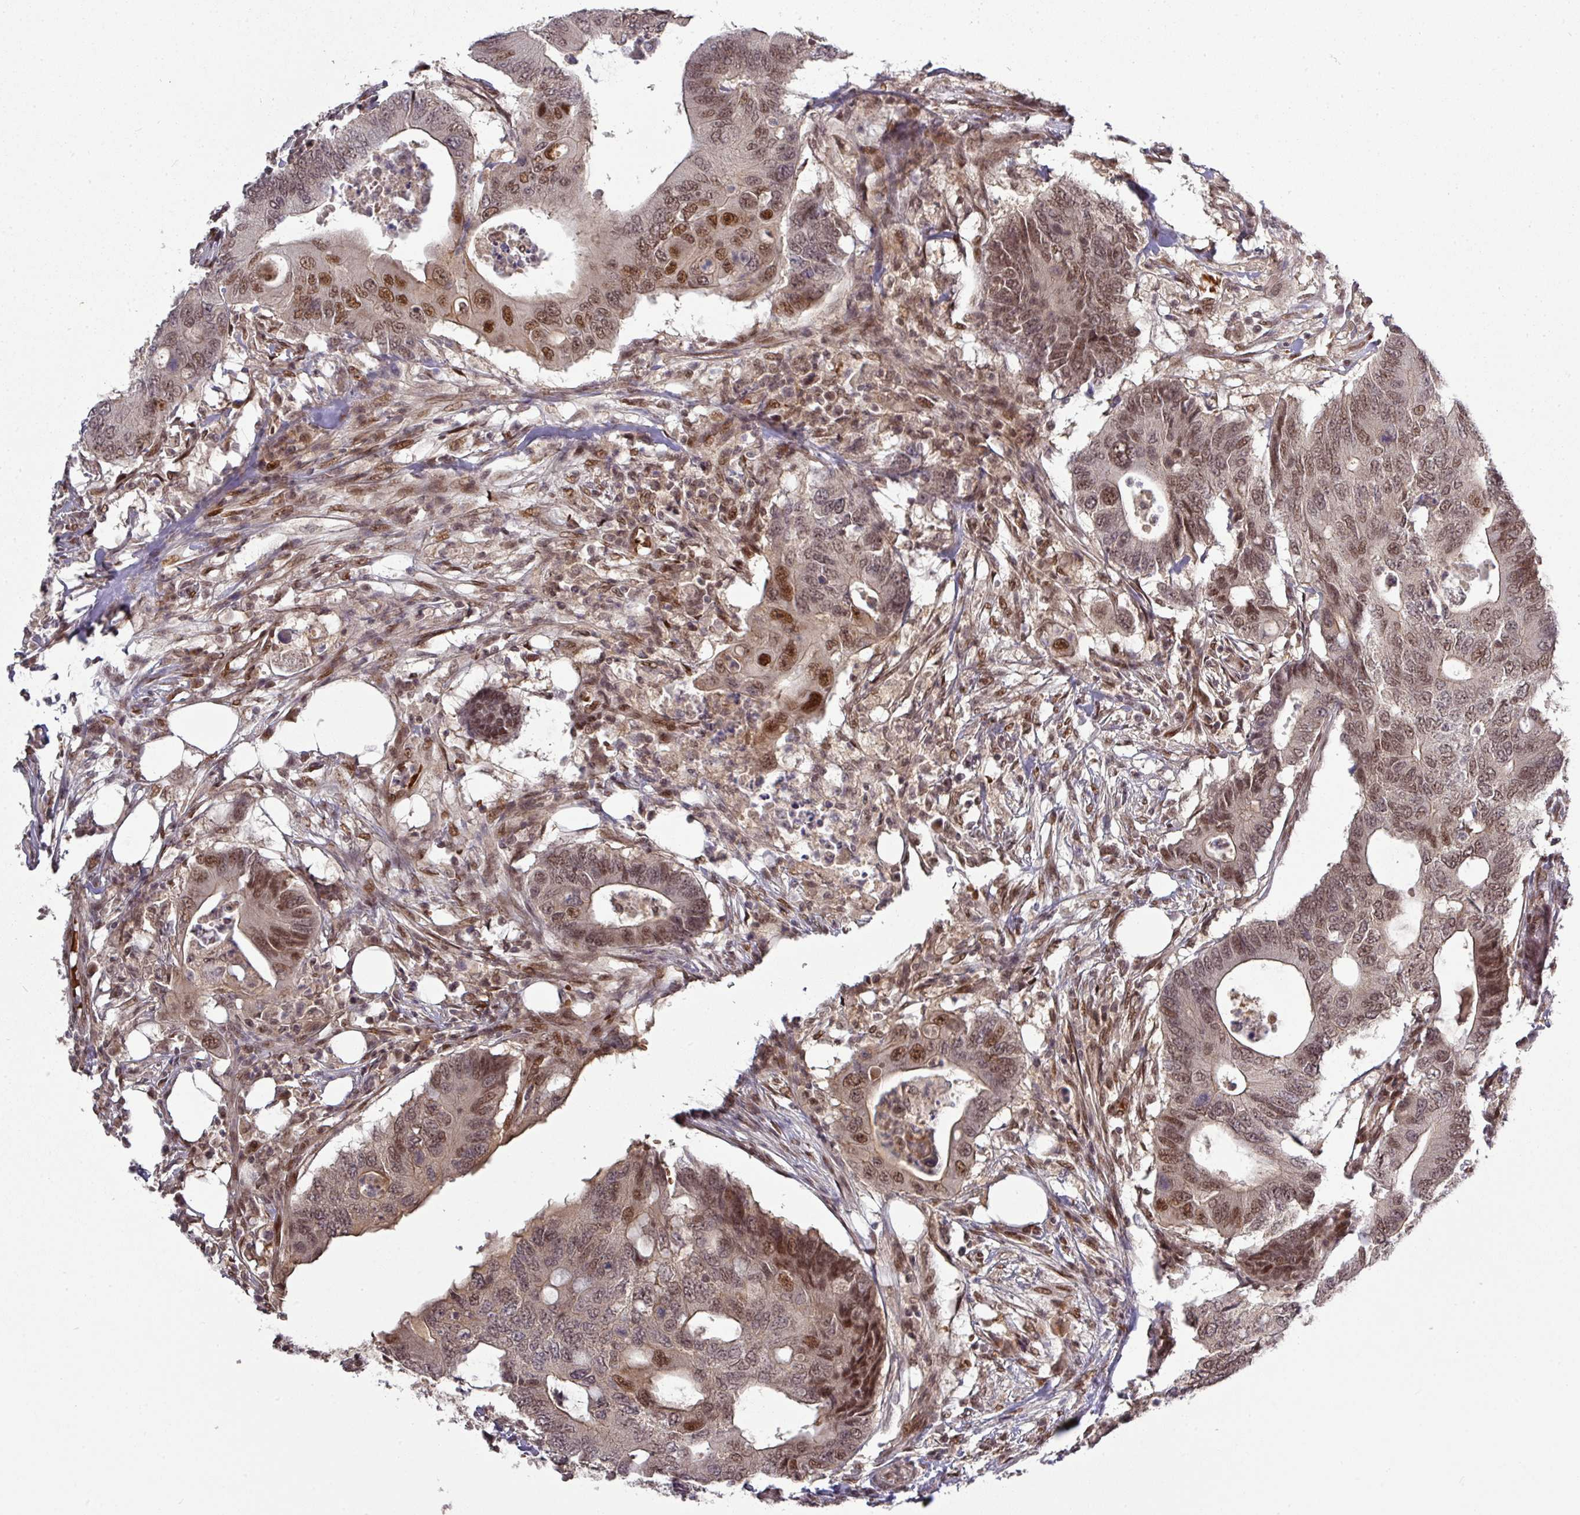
{"staining": {"intensity": "moderate", "quantity": ">75%", "location": "cytoplasmic/membranous,nuclear"}, "tissue": "colorectal cancer", "cell_type": "Tumor cells", "image_type": "cancer", "snomed": [{"axis": "morphology", "description": "Adenocarcinoma, NOS"}, {"axis": "topography", "description": "Colon"}], "caption": "Immunohistochemical staining of colorectal adenocarcinoma displays medium levels of moderate cytoplasmic/membranous and nuclear protein positivity in approximately >75% of tumor cells. (Stains: DAB in brown, nuclei in blue, Microscopy: brightfield microscopy at high magnification).", "gene": "CIC", "patient": {"sex": "male", "age": 71}}